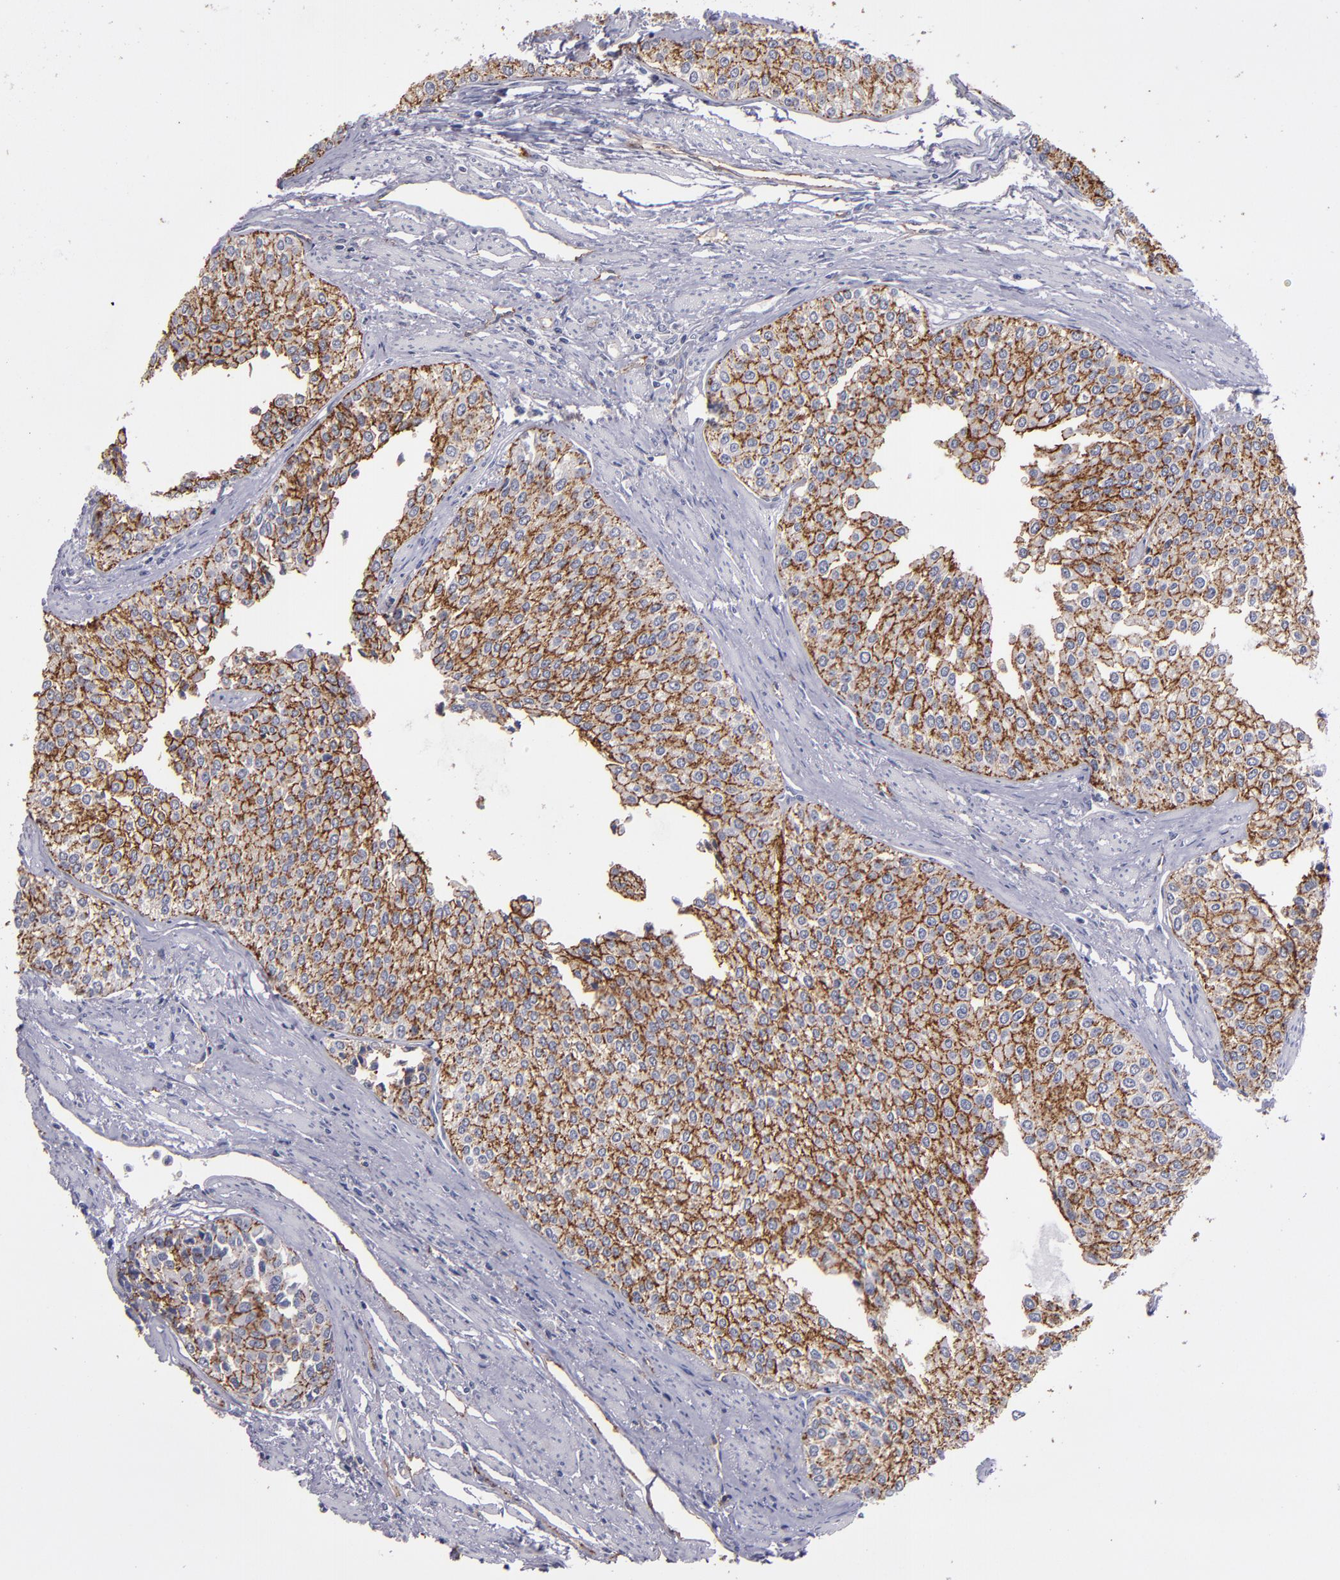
{"staining": {"intensity": "moderate", "quantity": ">75%", "location": "cytoplasmic/membranous"}, "tissue": "urothelial cancer", "cell_type": "Tumor cells", "image_type": "cancer", "snomed": [{"axis": "morphology", "description": "Urothelial carcinoma, Low grade"}, {"axis": "topography", "description": "Urinary bladder"}], "caption": "Protein positivity by immunohistochemistry demonstrates moderate cytoplasmic/membranous staining in about >75% of tumor cells in low-grade urothelial carcinoma. (DAB (3,3'-diaminobenzidine) IHC, brown staining for protein, blue staining for nuclei).", "gene": "CLDN5", "patient": {"sex": "female", "age": 73}}